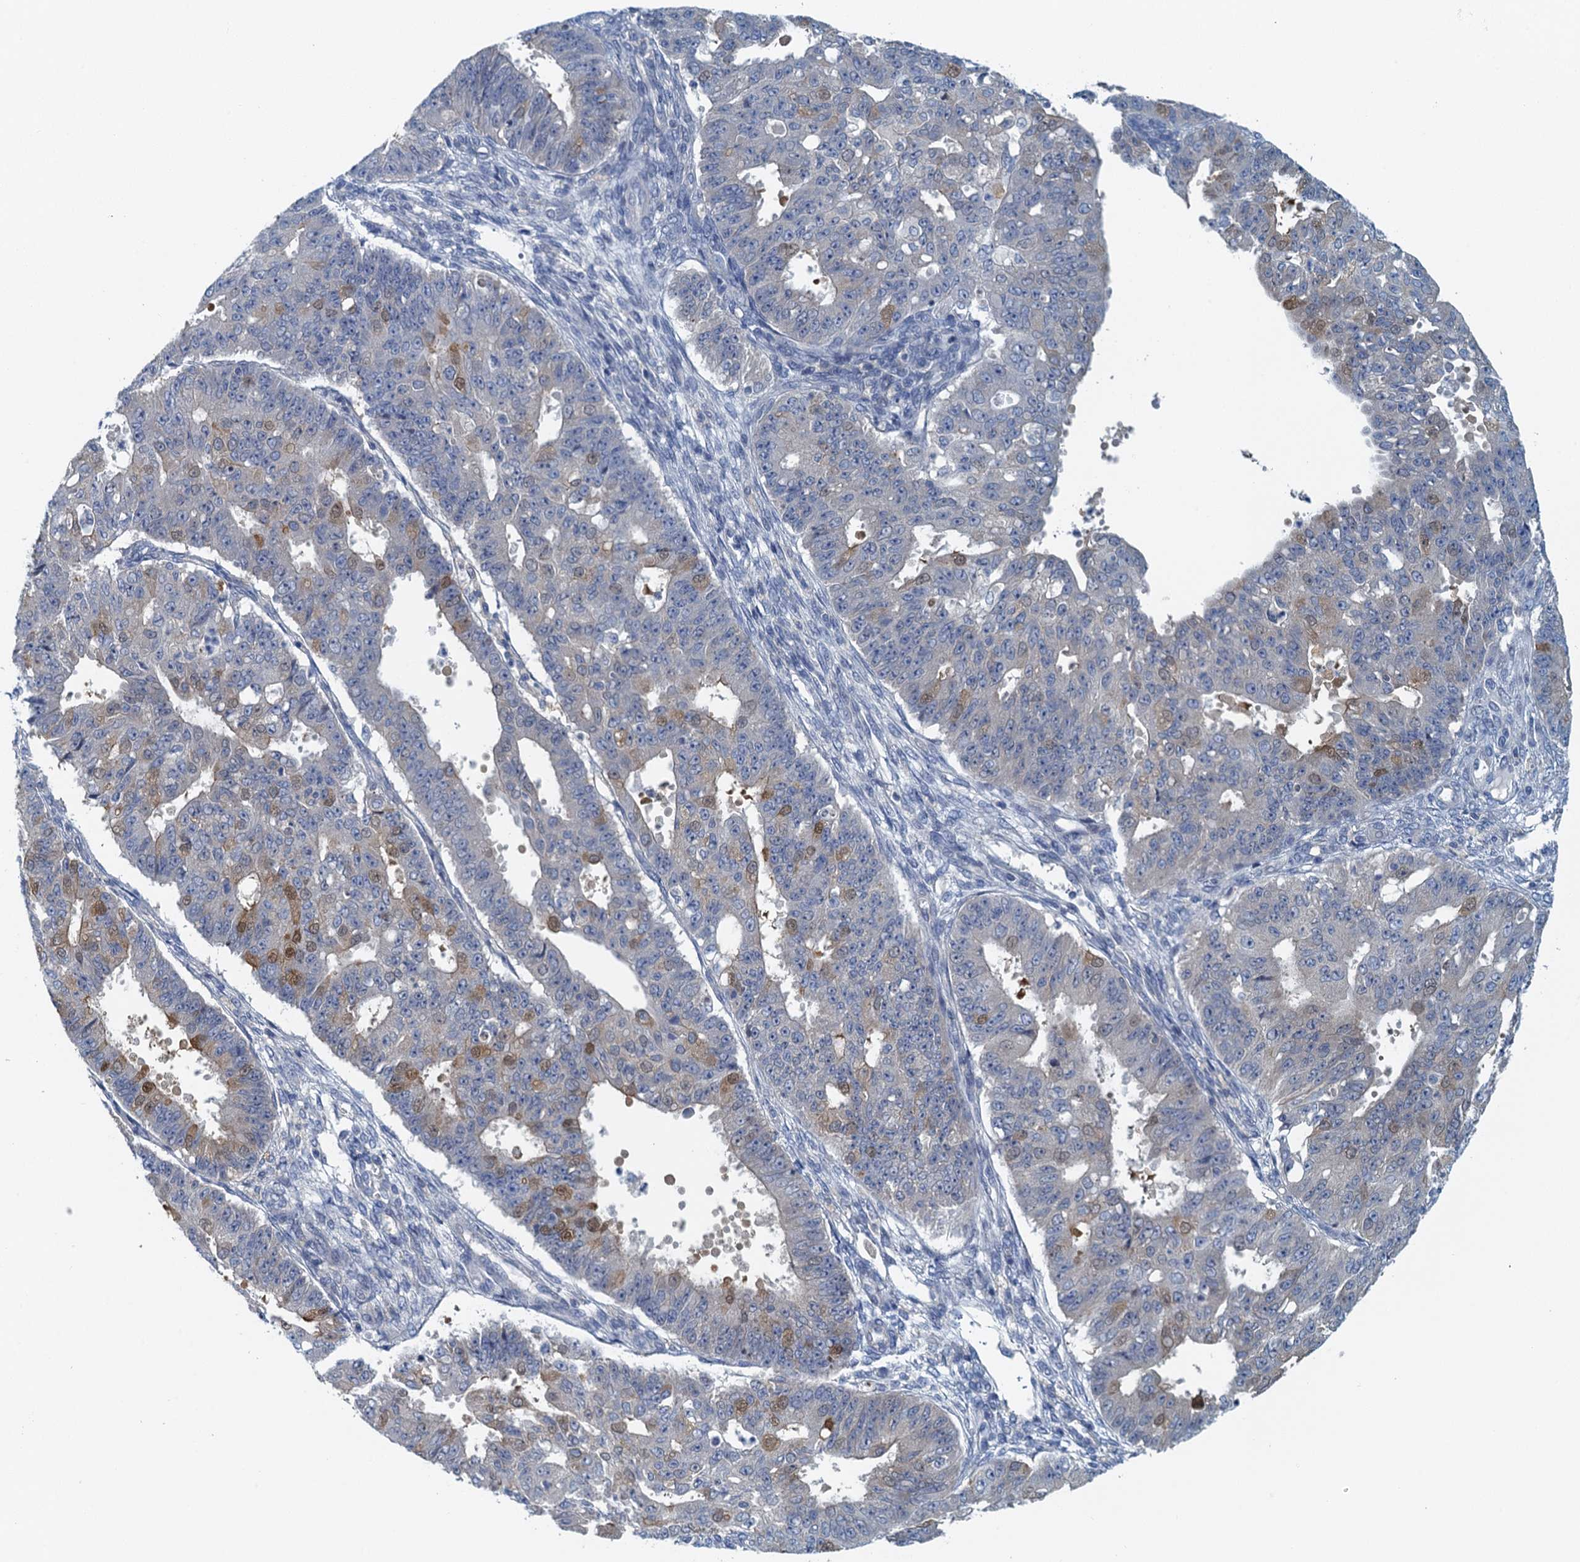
{"staining": {"intensity": "moderate", "quantity": "<25%", "location": "nuclear"}, "tissue": "ovarian cancer", "cell_type": "Tumor cells", "image_type": "cancer", "snomed": [{"axis": "morphology", "description": "Carcinoma, endometroid"}, {"axis": "topography", "description": "Appendix"}, {"axis": "topography", "description": "Ovary"}], "caption": "Protein staining by immunohistochemistry shows moderate nuclear positivity in about <25% of tumor cells in ovarian cancer (endometroid carcinoma).", "gene": "NCKAP1L", "patient": {"sex": "female", "age": 42}}